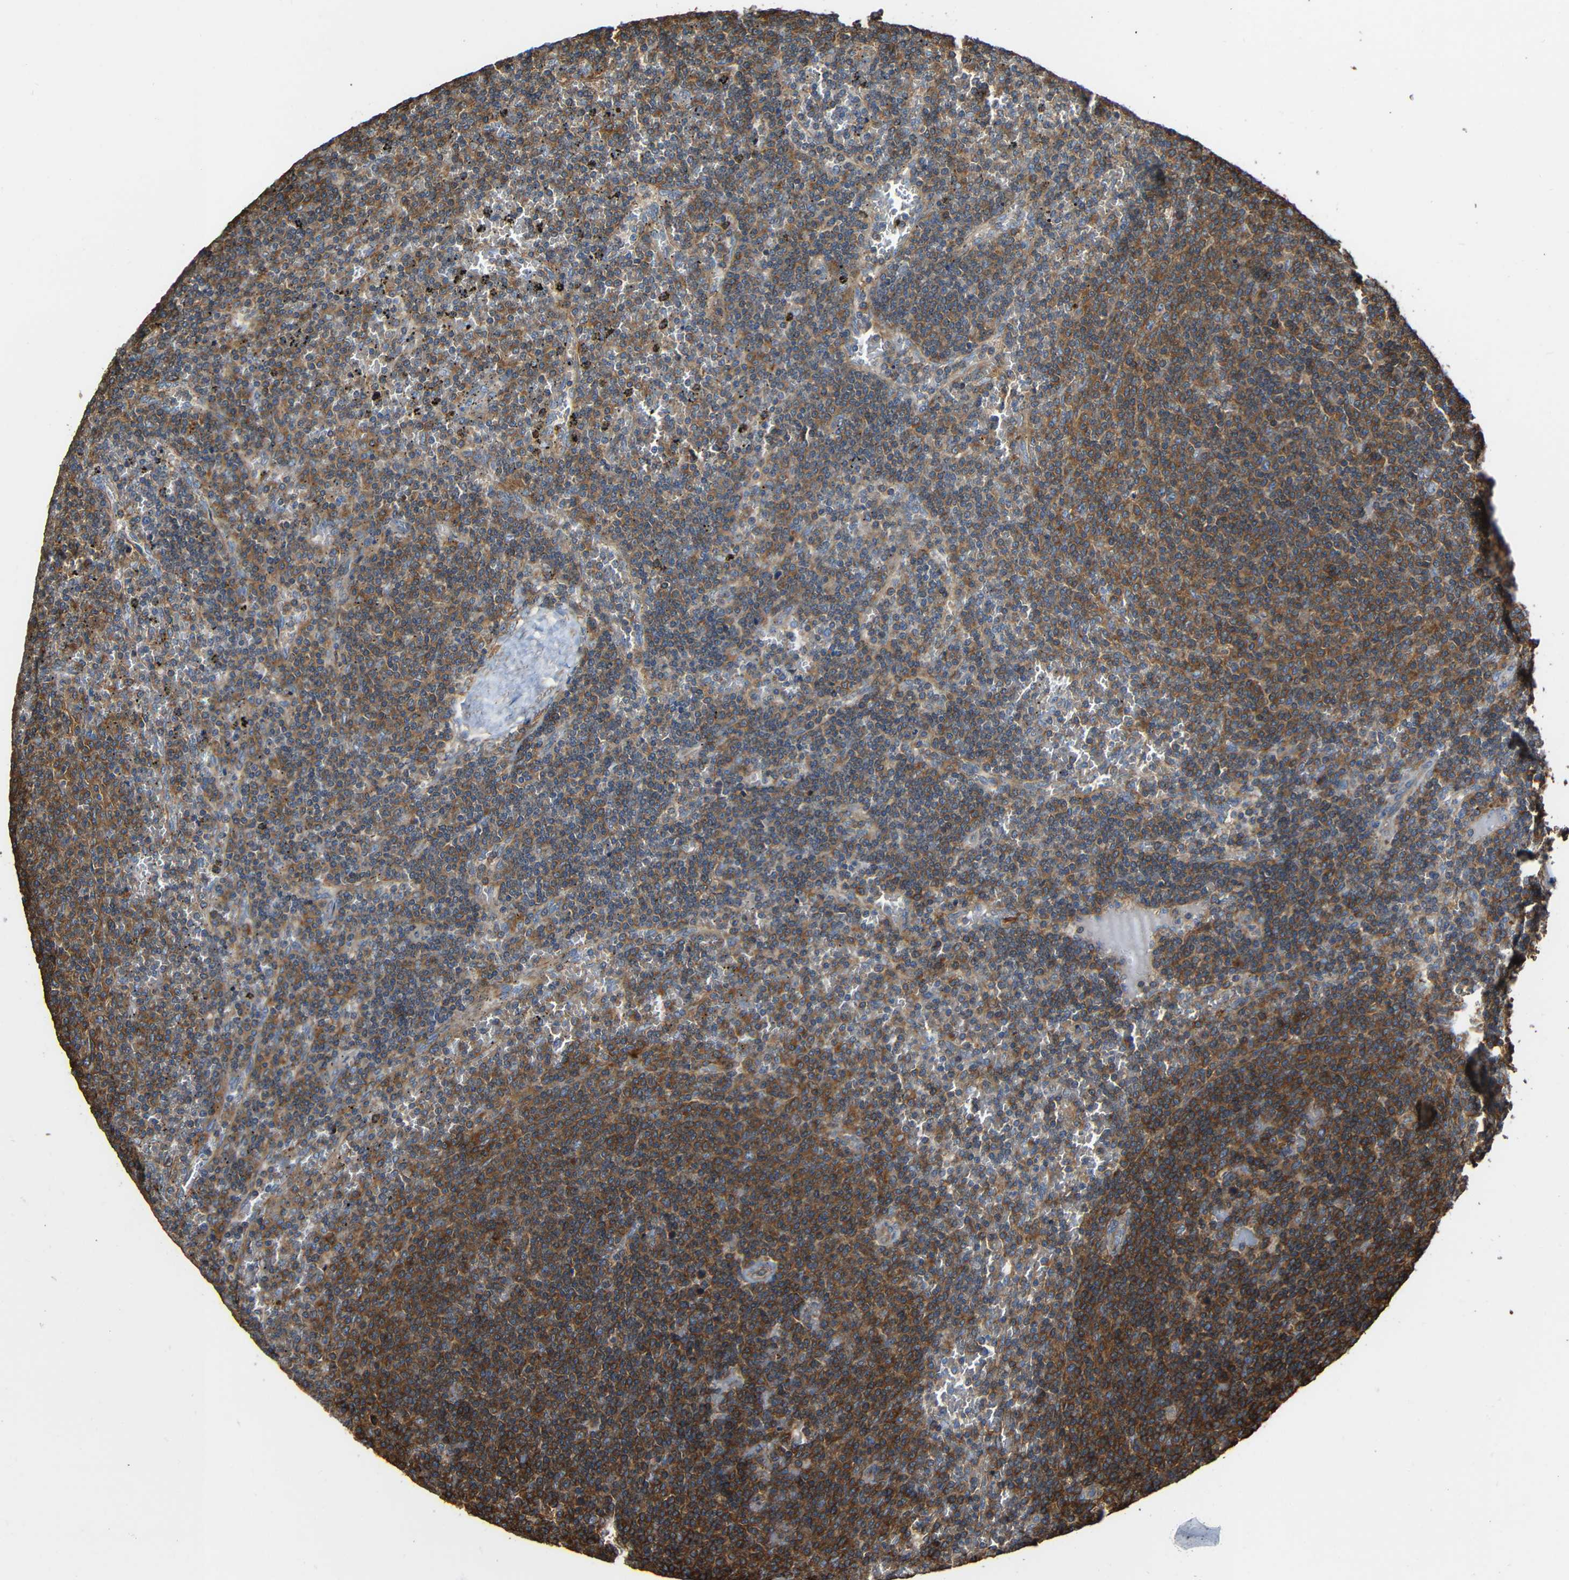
{"staining": {"intensity": "moderate", "quantity": ">75%", "location": "cytoplasmic/membranous"}, "tissue": "lymphoma", "cell_type": "Tumor cells", "image_type": "cancer", "snomed": [{"axis": "morphology", "description": "Malignant lymphoma, non-Hodgkin's type, Low grade"}, {"axis": "topography", "description": "Spleen"}], "caption": "Protein expression analysis of human lymphoma reveals moderate cytoplasmic/membranous expression in about >75% of tumor cells.", "gene": "RHOT2", "patient": {"sex": "female", "age": 50}}